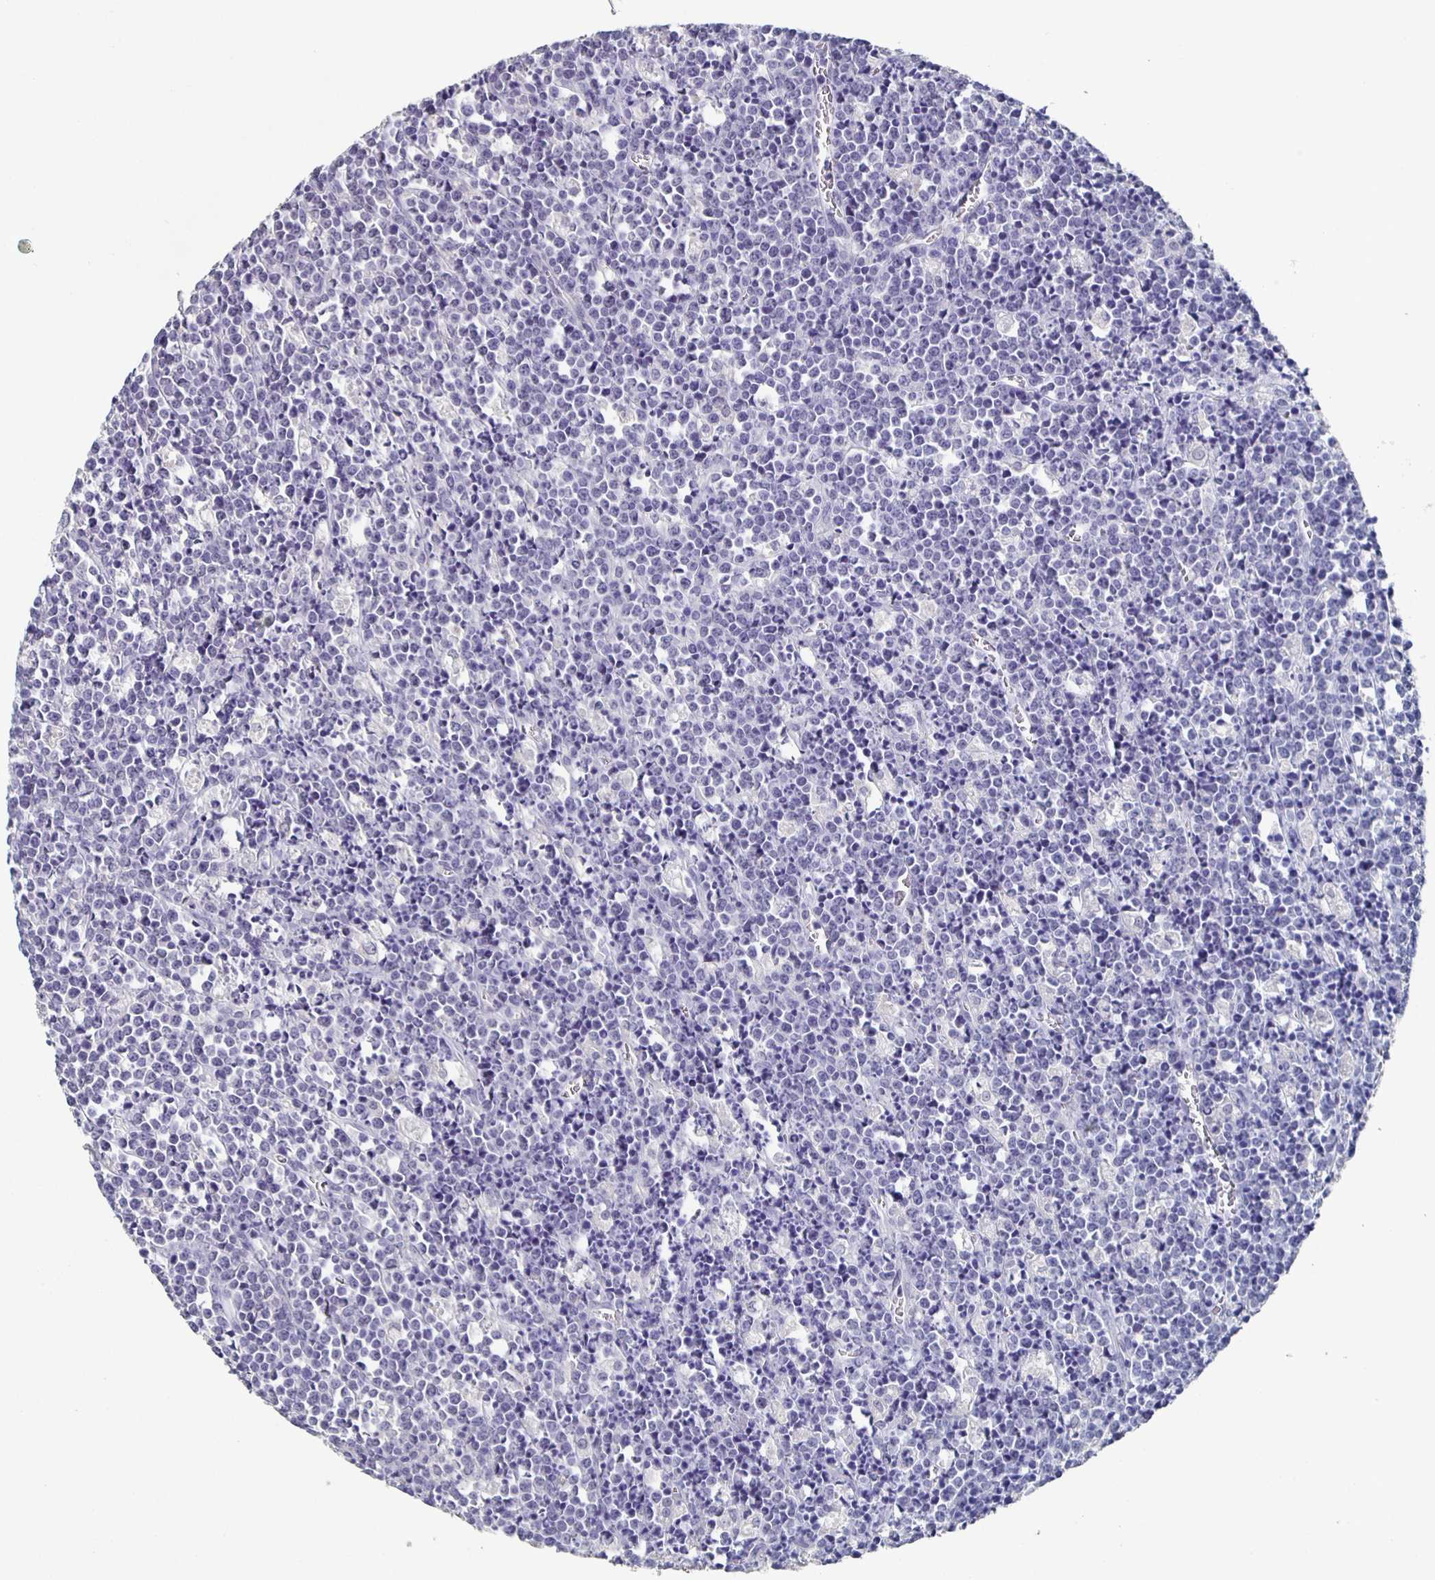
{"staining": {"intensity": "negative", "quantity": "none", "location": "none"}, "tissue": "lymphoma", "cell_type": "Tumor cells", "image_type": "cancer", "snomed": [{"axis": "morphology", "description": "Malignant lymphoma, non-Hodgkin's type, High grade"}, {"axis": "topography", "description": "Ovary"}], "caption": "This is a photomicrograph of IHC staining of lymphoma, which shows no staining in tumor cells.", "gene": "CACNA2D2", "patient": {"sex": "female", "age": 56}}